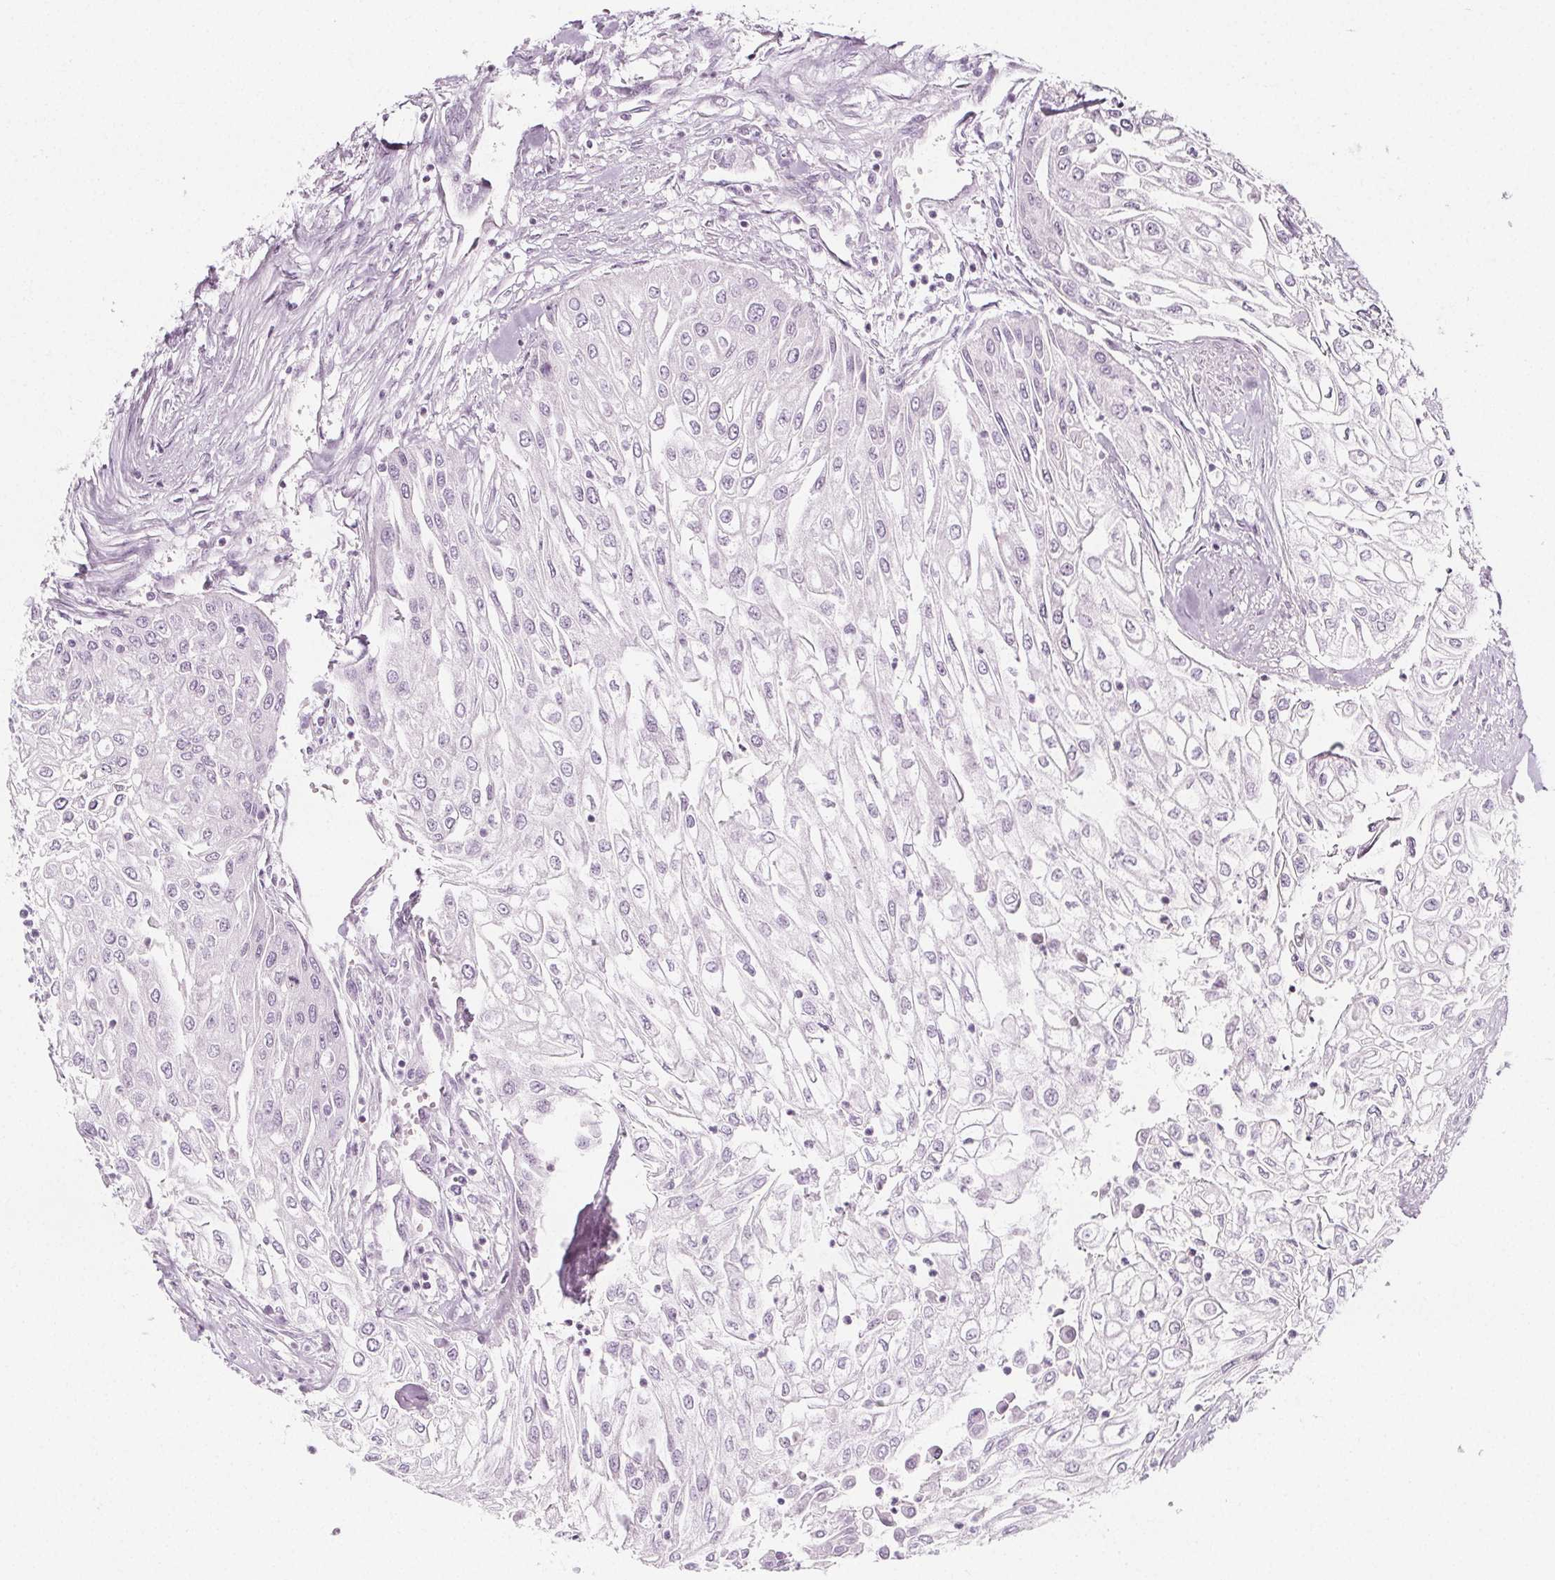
{"staining": {"intensity": "negative", "quantity": "none", "location": "none"}, "tissue": "urothelial cancer", "cell_type": "Tumor cells", "image_type": "cancer", "snomed": [{"axis": "morphology", "description": "Urothelial carcinoma, High grade"}, {"axis": "topography", "description": "Urinary bladder"}], "caption": "A micrograph of urothelial cancer stained for a protein reveals no brown staining in tumor cells.", "gene": "IL17C", "patient": {"sex": "male", "age": 62}}